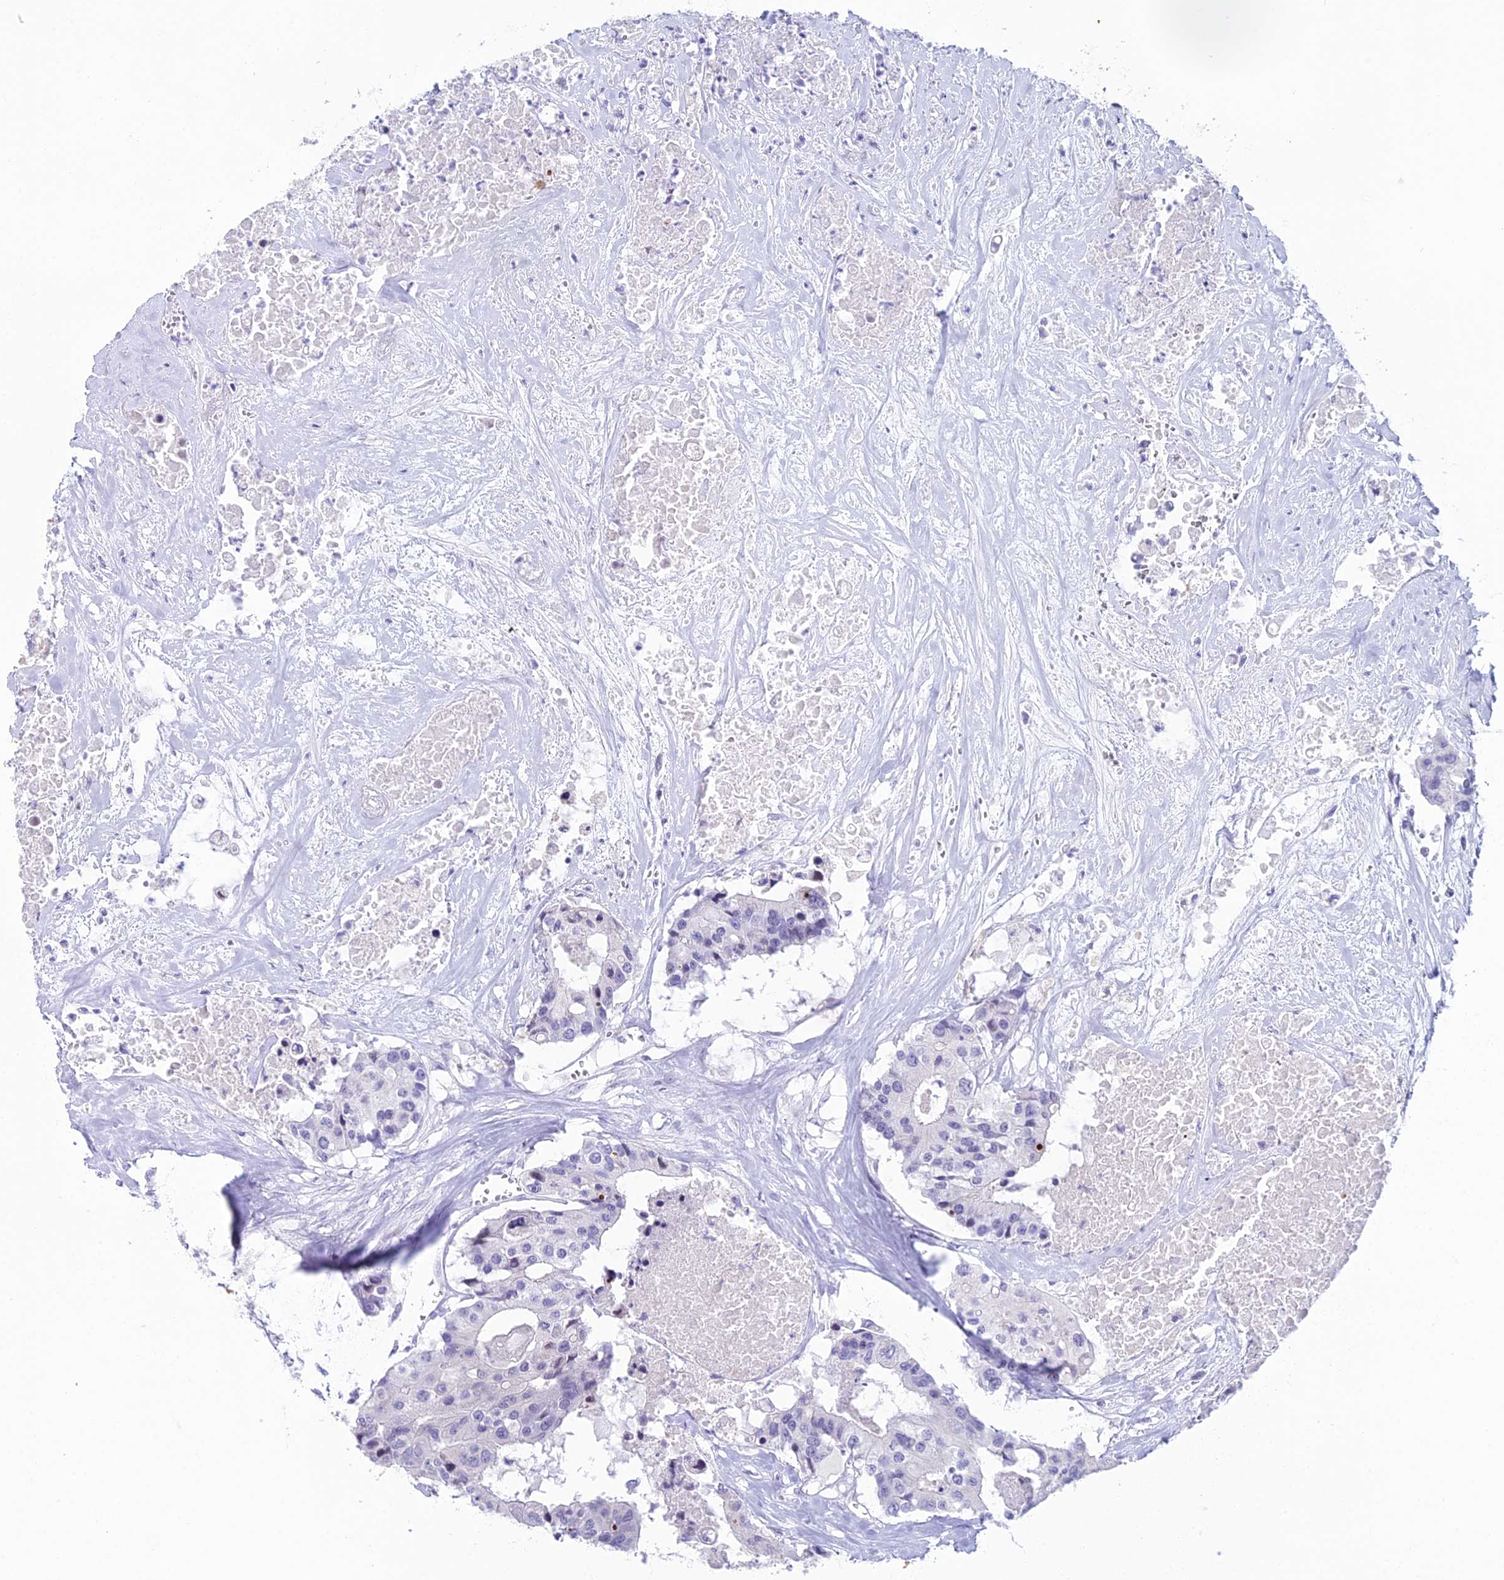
{"staining": {"intensity": "negative", "quantity": "none", "location": "none"}, "tissue": "colorectal cancer", "cell_type": "Tumor cells", "image_type": "cancer", "snomed": [{"axis": "morphology", "description": "Adenocarcinoma, NOS"}, {"axis": "topography", "description": "Colon"}], "caption": "Colorectal cancer stained for a protein using immunohistochemistry (IHC) demonstrates no positivity tumor cells.", "gene": "CC2D2A", "patient": {"sex": "male", "age": 77}}